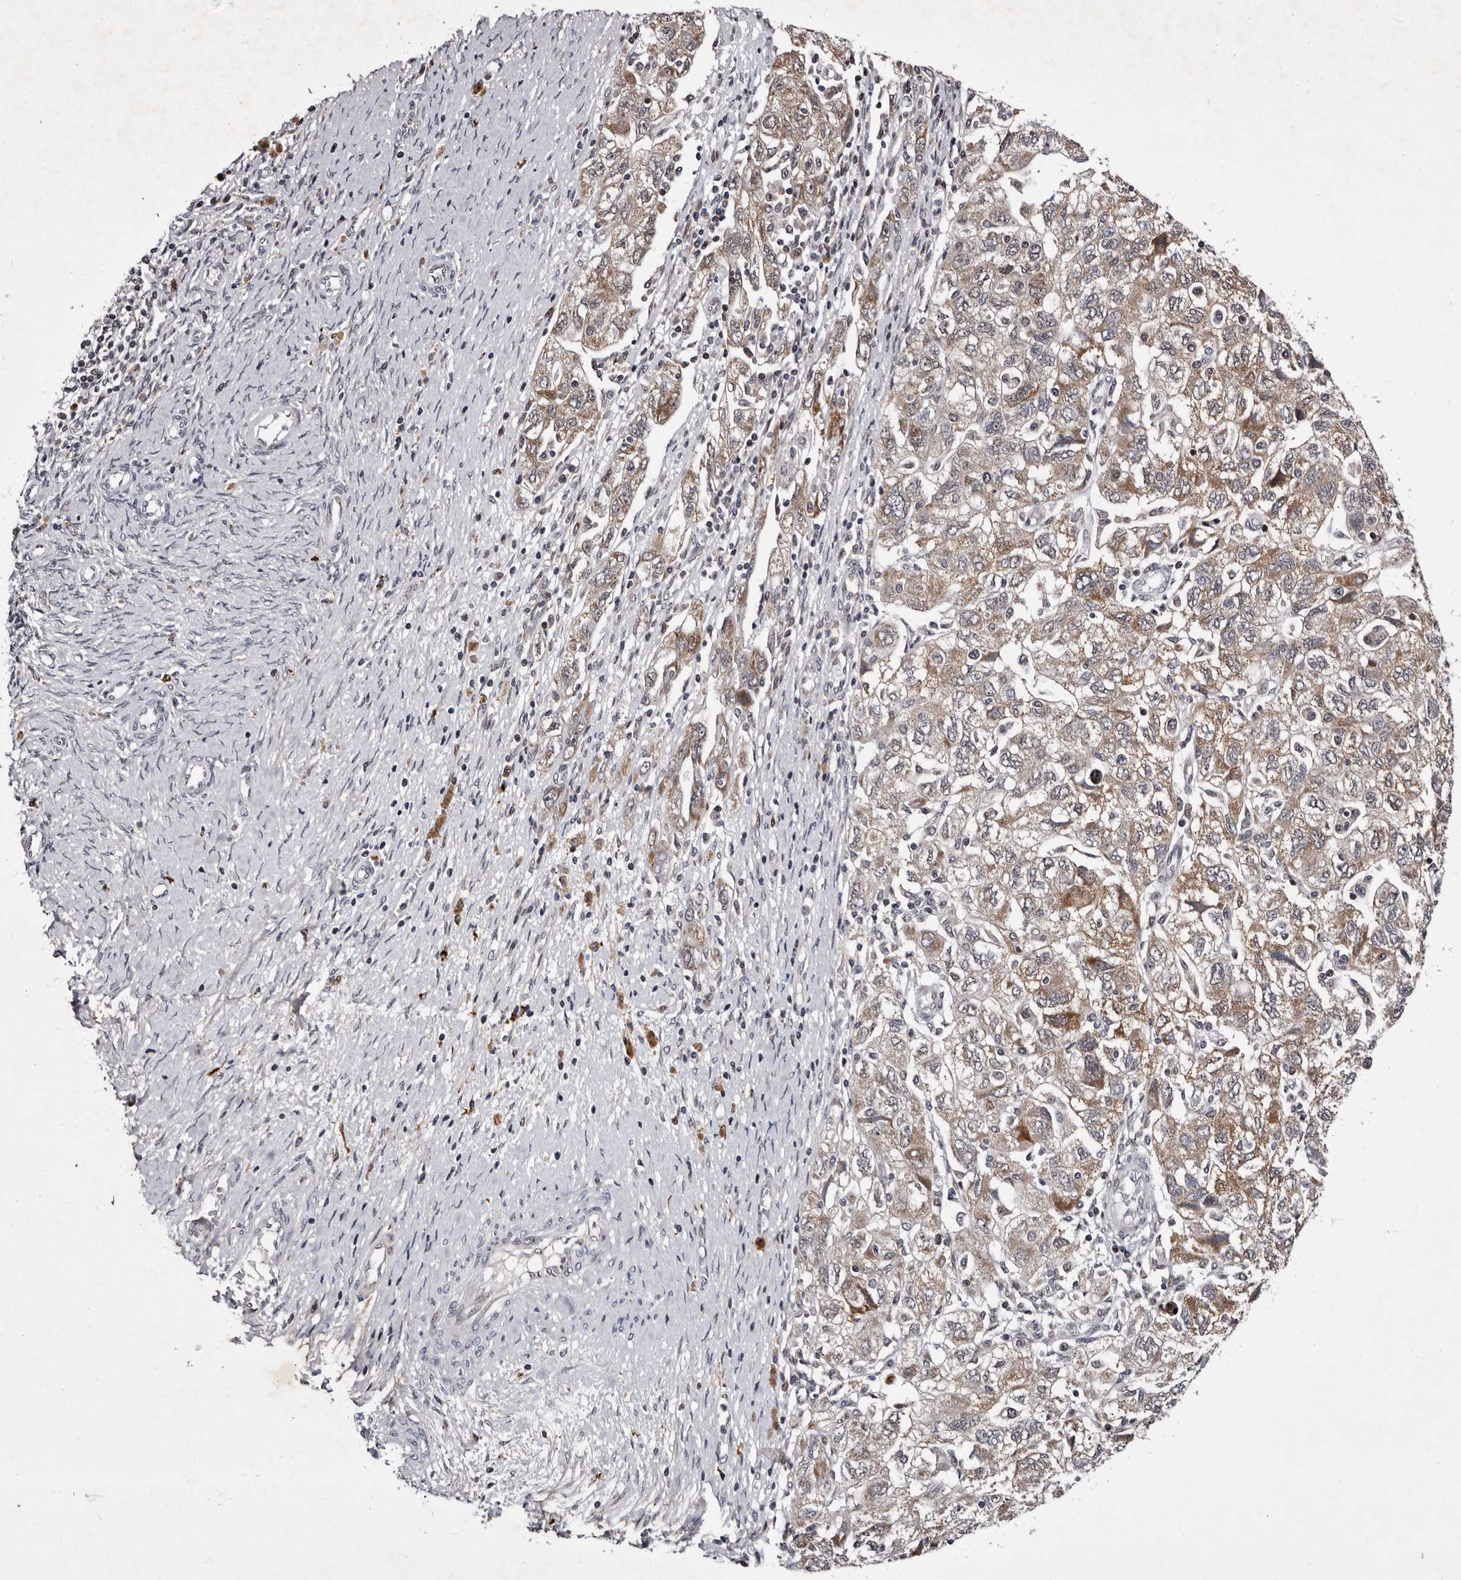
{"staining": {"intensity": "moderate", "quantity": ">75%", "location": "cytoplasmic/membranous"}, "tissue": "ovarian cancer", "cell_type": "Tumor cells", "image_type": "cancer", "snomed": [{"axis": "morphology", "description": "Carcinoma, NOS"}, {"axis": "morphology", "description": "Cystadenocarcinoma, serous, NOS"}, {"axis": "topography", "description": "Ovary"}], "caption": "This is an image of immunohistochemistry staining of ovarian cancer (carcinoma), which shows moderate positivity in the cytoplasmic/membranous of tumor cells.", "gene": "TNKS", "patient": {"sex": "female", "age": 69}}